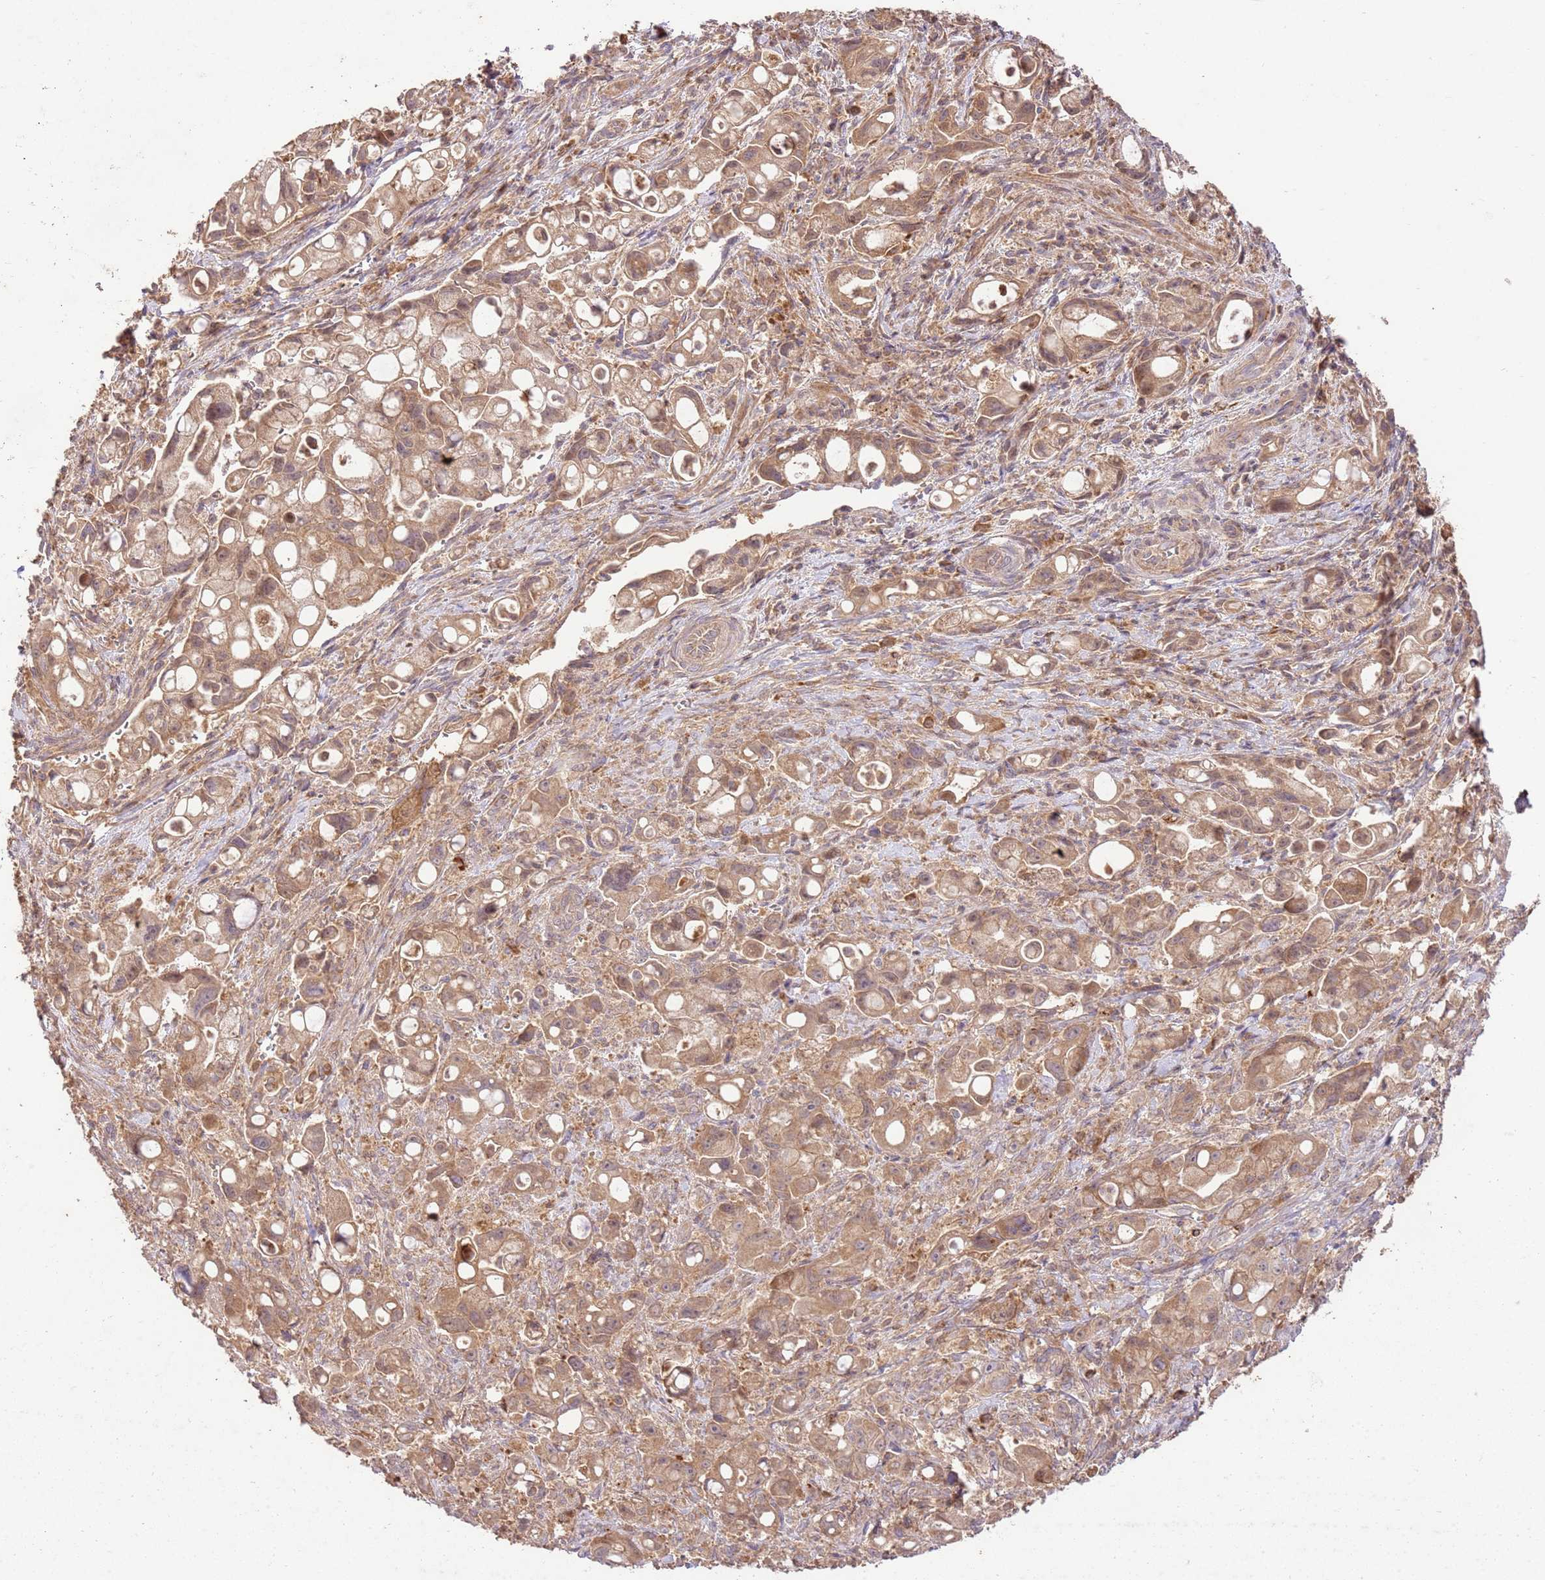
{"staining": {"intensity": "moderate", "quantity": ">75%", "location": "cytoplasmic/membranous"}, "tissue": "pancreatic cancer", "cell_type": "Tumor cells", "image_type": "cancer", "snomed": [{"axis": "morphology", "description": "Adenocarcinoma, NOS"}, {"axis": "topography", "description": "Pancreas"}], "caption": "DAB (3,3'-diaminobenzidine) immunohistochemical staining of human pancreatic cancer demonstrates moderate cytoplasmic/membranous protein positivity in about >75% of tumor cells.", "gene": "LRRC28", "patient": {"sex": "male", "age": 68}}